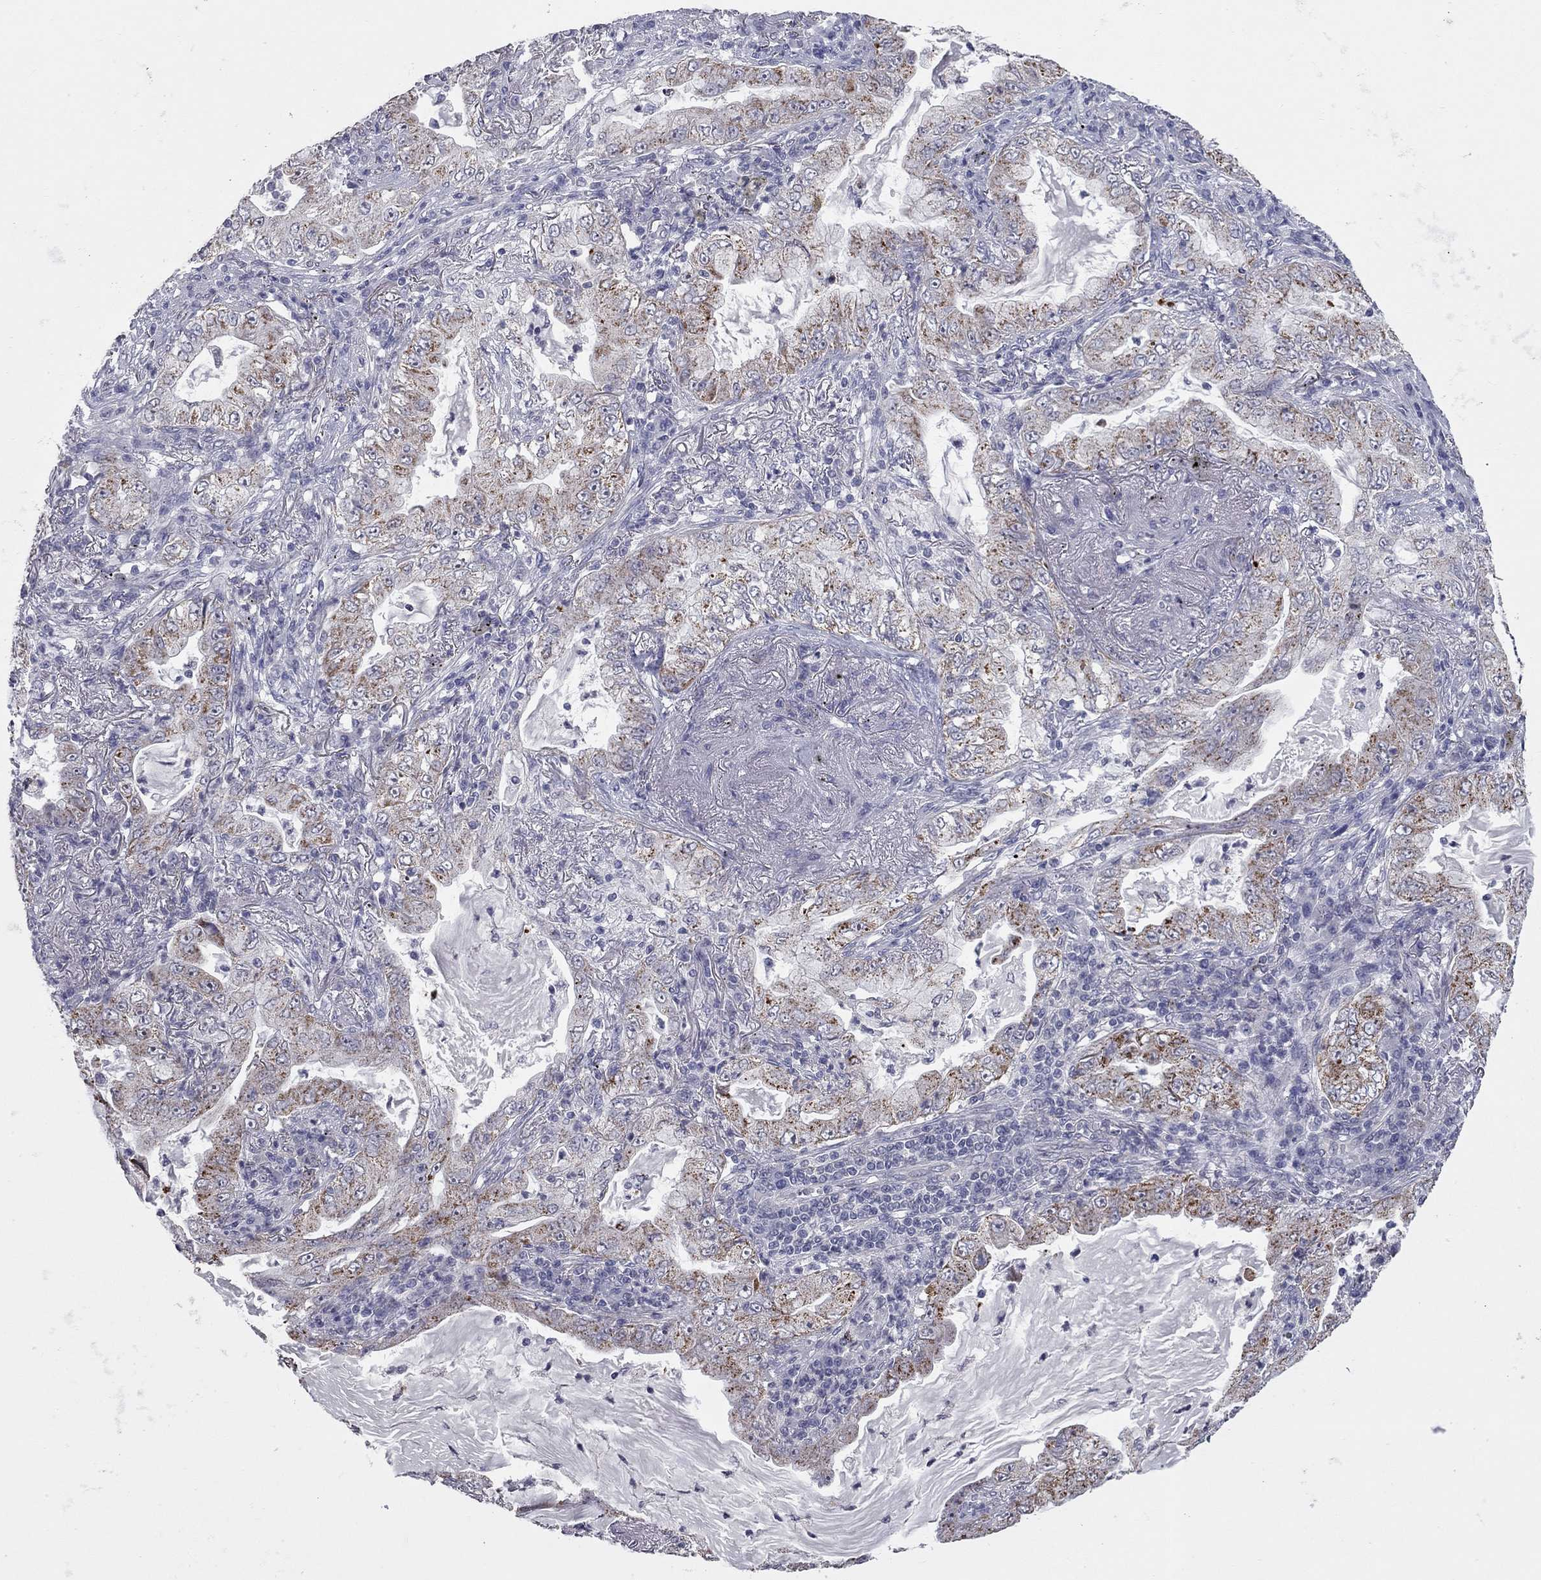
{"staining": {"intensity": "strong", "quantity": ">75%", "location": "cytoplasmic/membranous"}, "tissue": "lung cancer", "cell_type": "Tumor cells", "image_type": "cancer", "snomed": [{"axis": "morphology", "description": "Adenocarcinoma, NOS"}, {"axis": "topography", "description": "Lung"}], "caption": "Lung adenocarcinoma stained with a protein marker exhibits strong staining in tumor cells.", "gene": "SHOC2", "patient": {"sex": "female", "age": 73}}